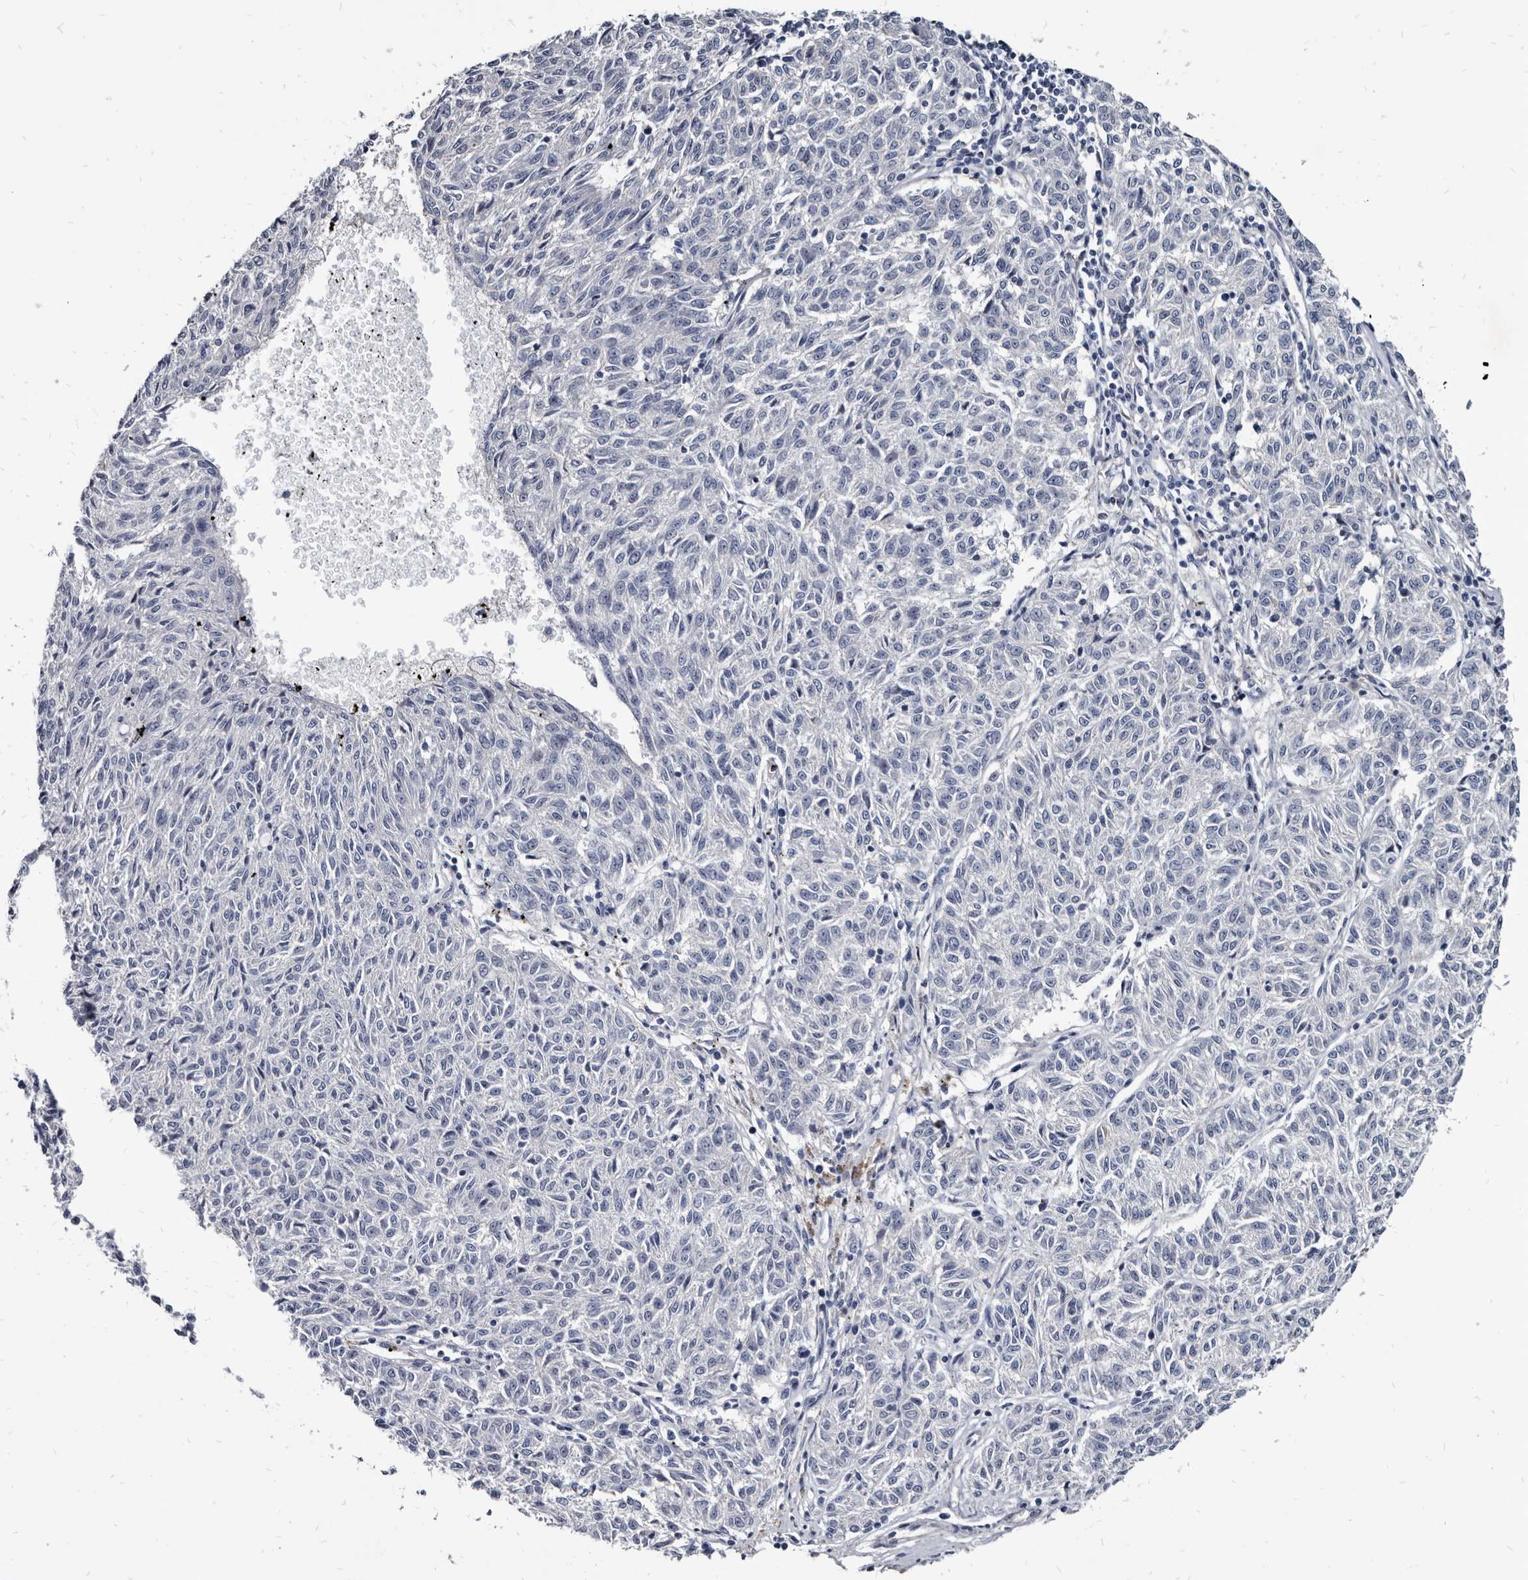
{"staining": {"intensity": "negative", "quantity": "none", "location": "none"}, "tissue": "melanoma", "cell_type": "Tumor cells", "image_type": "cancer", "snomed": [{"axis": "morphology", "description": "Malignant melanoma, NOS"}, {"axis": "topography", "description": "Skin"}], "caption": "Protein analysis of malignant melanoma demonstrates no significant expression in tumor cells.", "gene": "PRSS8", "patient": {"sex": "female", "age": 72}}